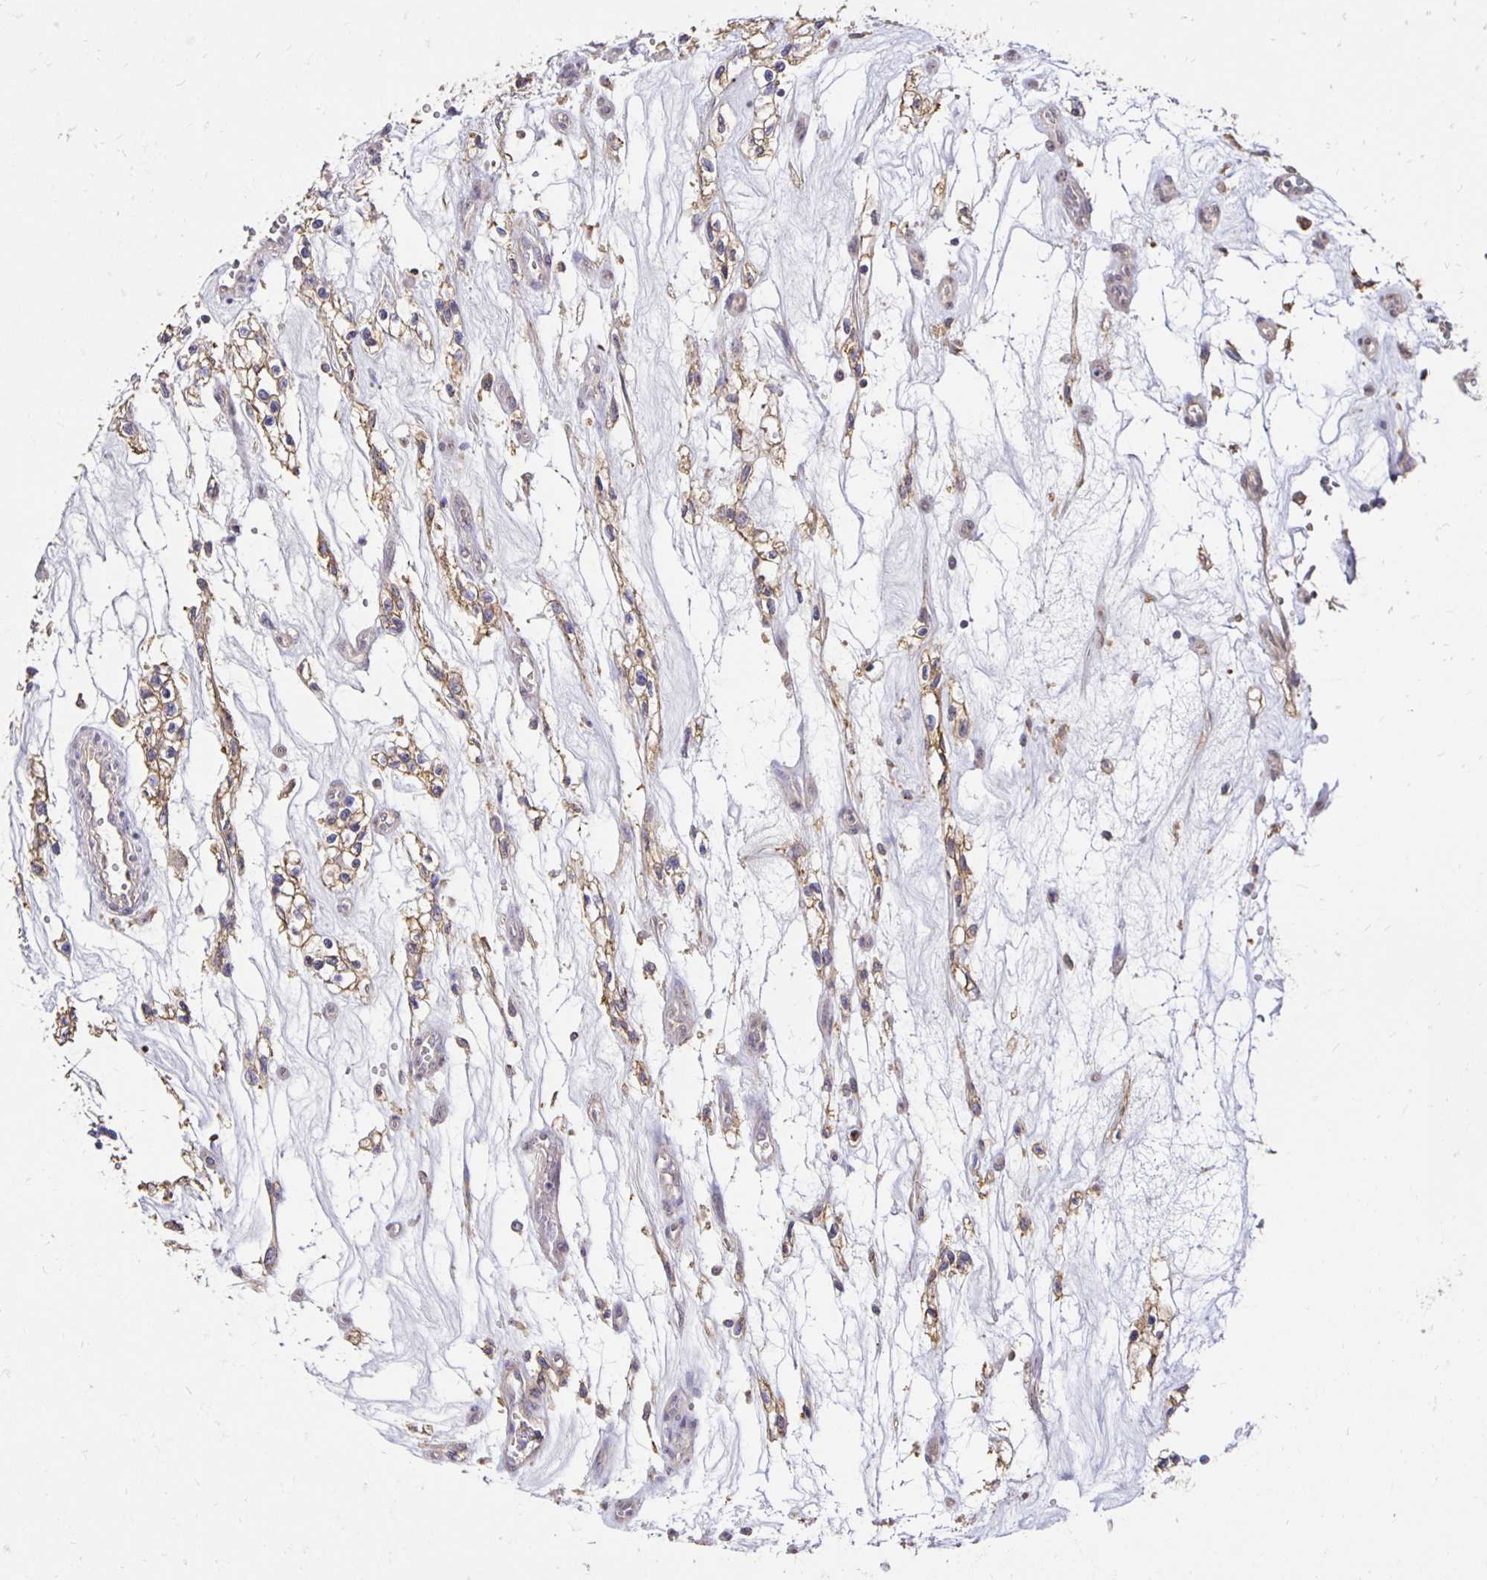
{"staining": {"intensity": "moderate", "quantity": "25%-75%", "location": "cytoplasmic/membranous"}, "tissue": "renal cancer", "cell_type": "Tumor cells", "image_type": "cancer", "snomed": [{"axis": "morphology", "description": "Adenocarcinoma, NOS"}, {"axis": "topography", "description": "Kidney"}], "caption": "Immunohistochemistry of human renal adenocarcinoma demonstrates medium levels of moderate cytoplasmic/membranous expression in about 25%-75% of tumor cells.", "gene": "PNPLA3", "patient": {"sex": "female", "age": 69}}